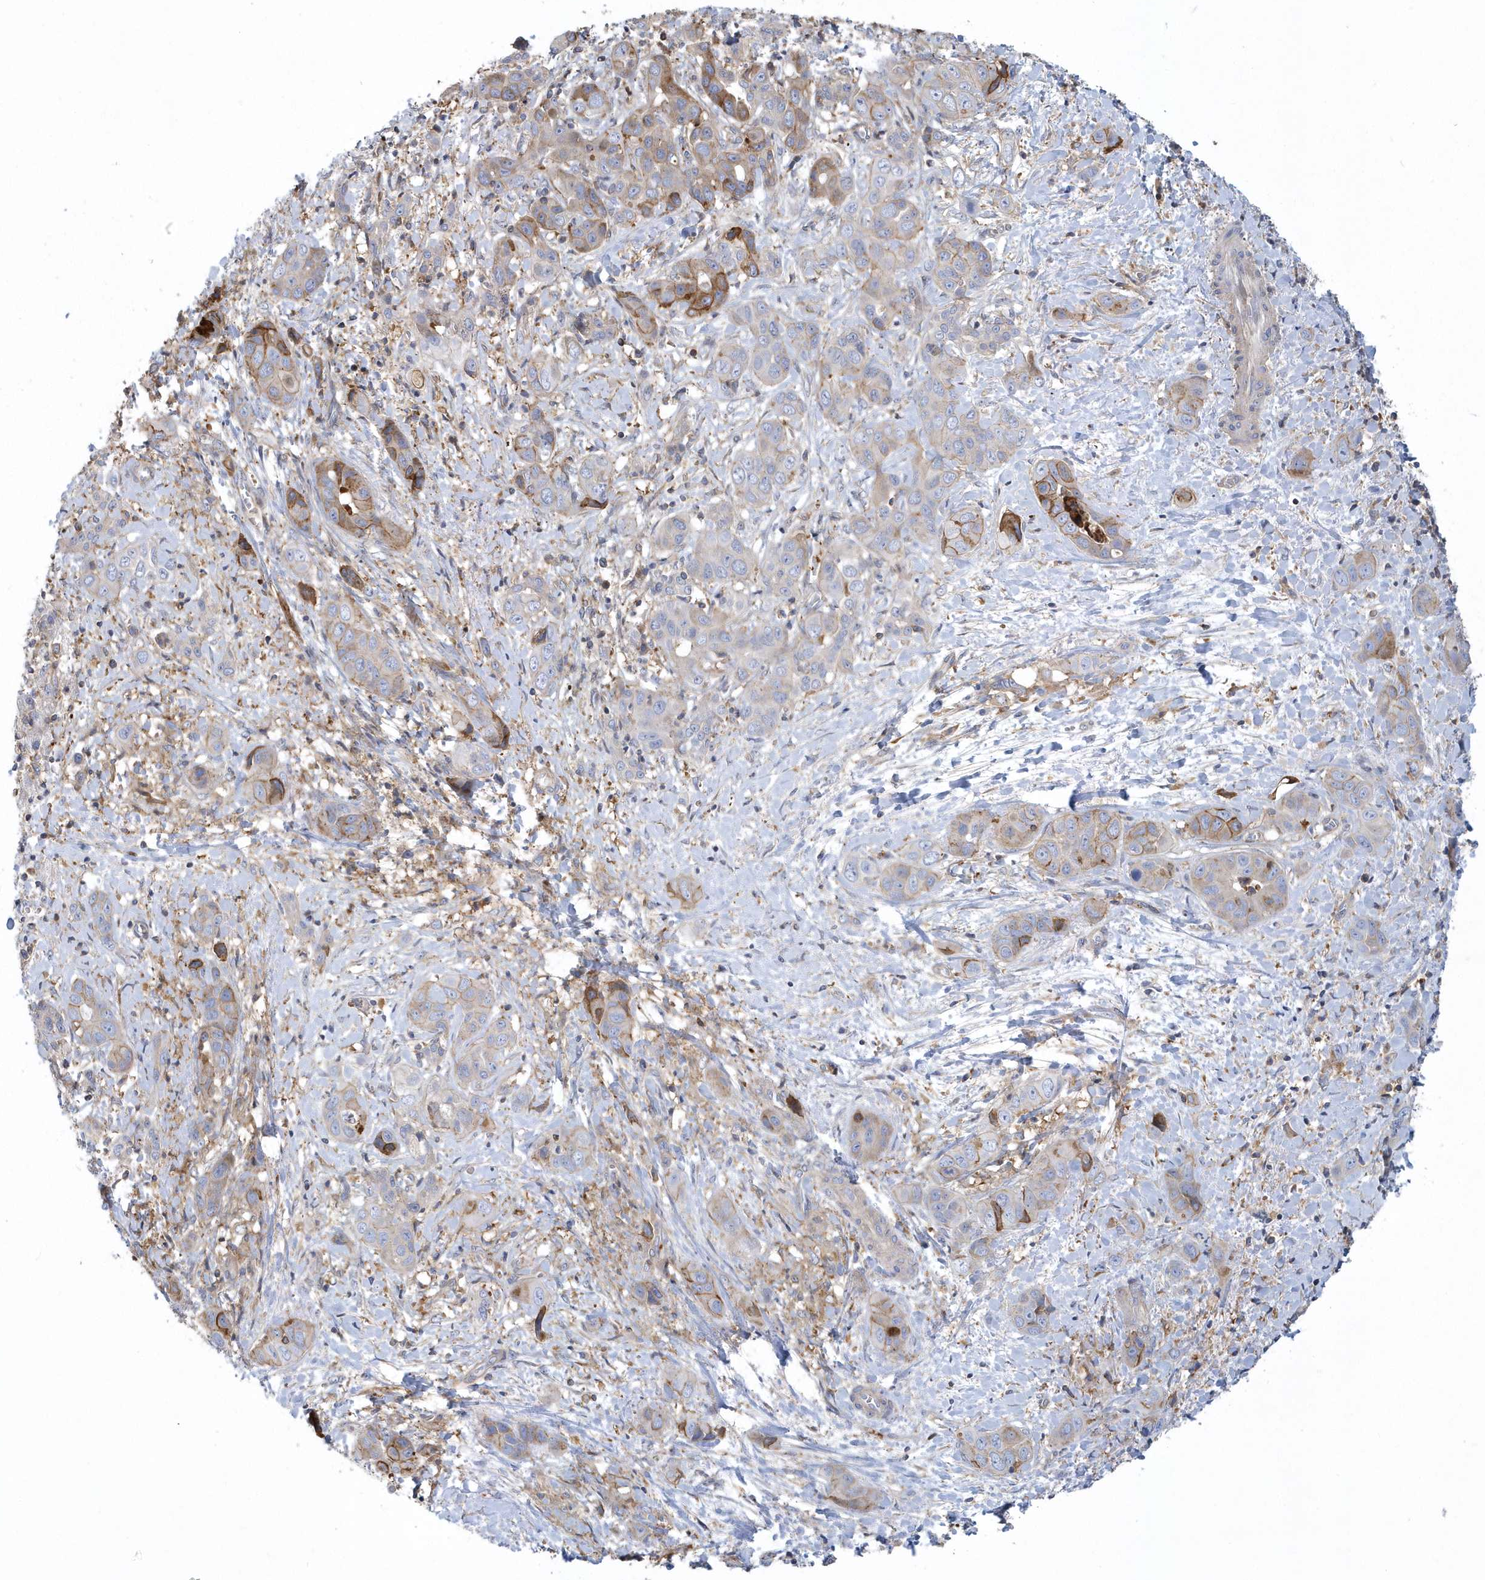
{"staining": {"intensity": "moderate", "quantity": "<25%", "location": "cytoplasmic/membranous"}, "tissue": "liver cancer", "cell_type": "Tumor cells", "image_type": "cancer", "snomed": [{"axis": "morphology", "description": "Cholangiocarcinoma"}, {"axis": "topography", "description": "Liver"}], "caption": "This is an image of immunohistochemistry staining of cholangiocarcinoma (liver), which shows moderate staining in the cytoplasmic/membranous of tumor cells.", "gene": "ARAP2", "patient": {"sex": "female", "age": 52}}